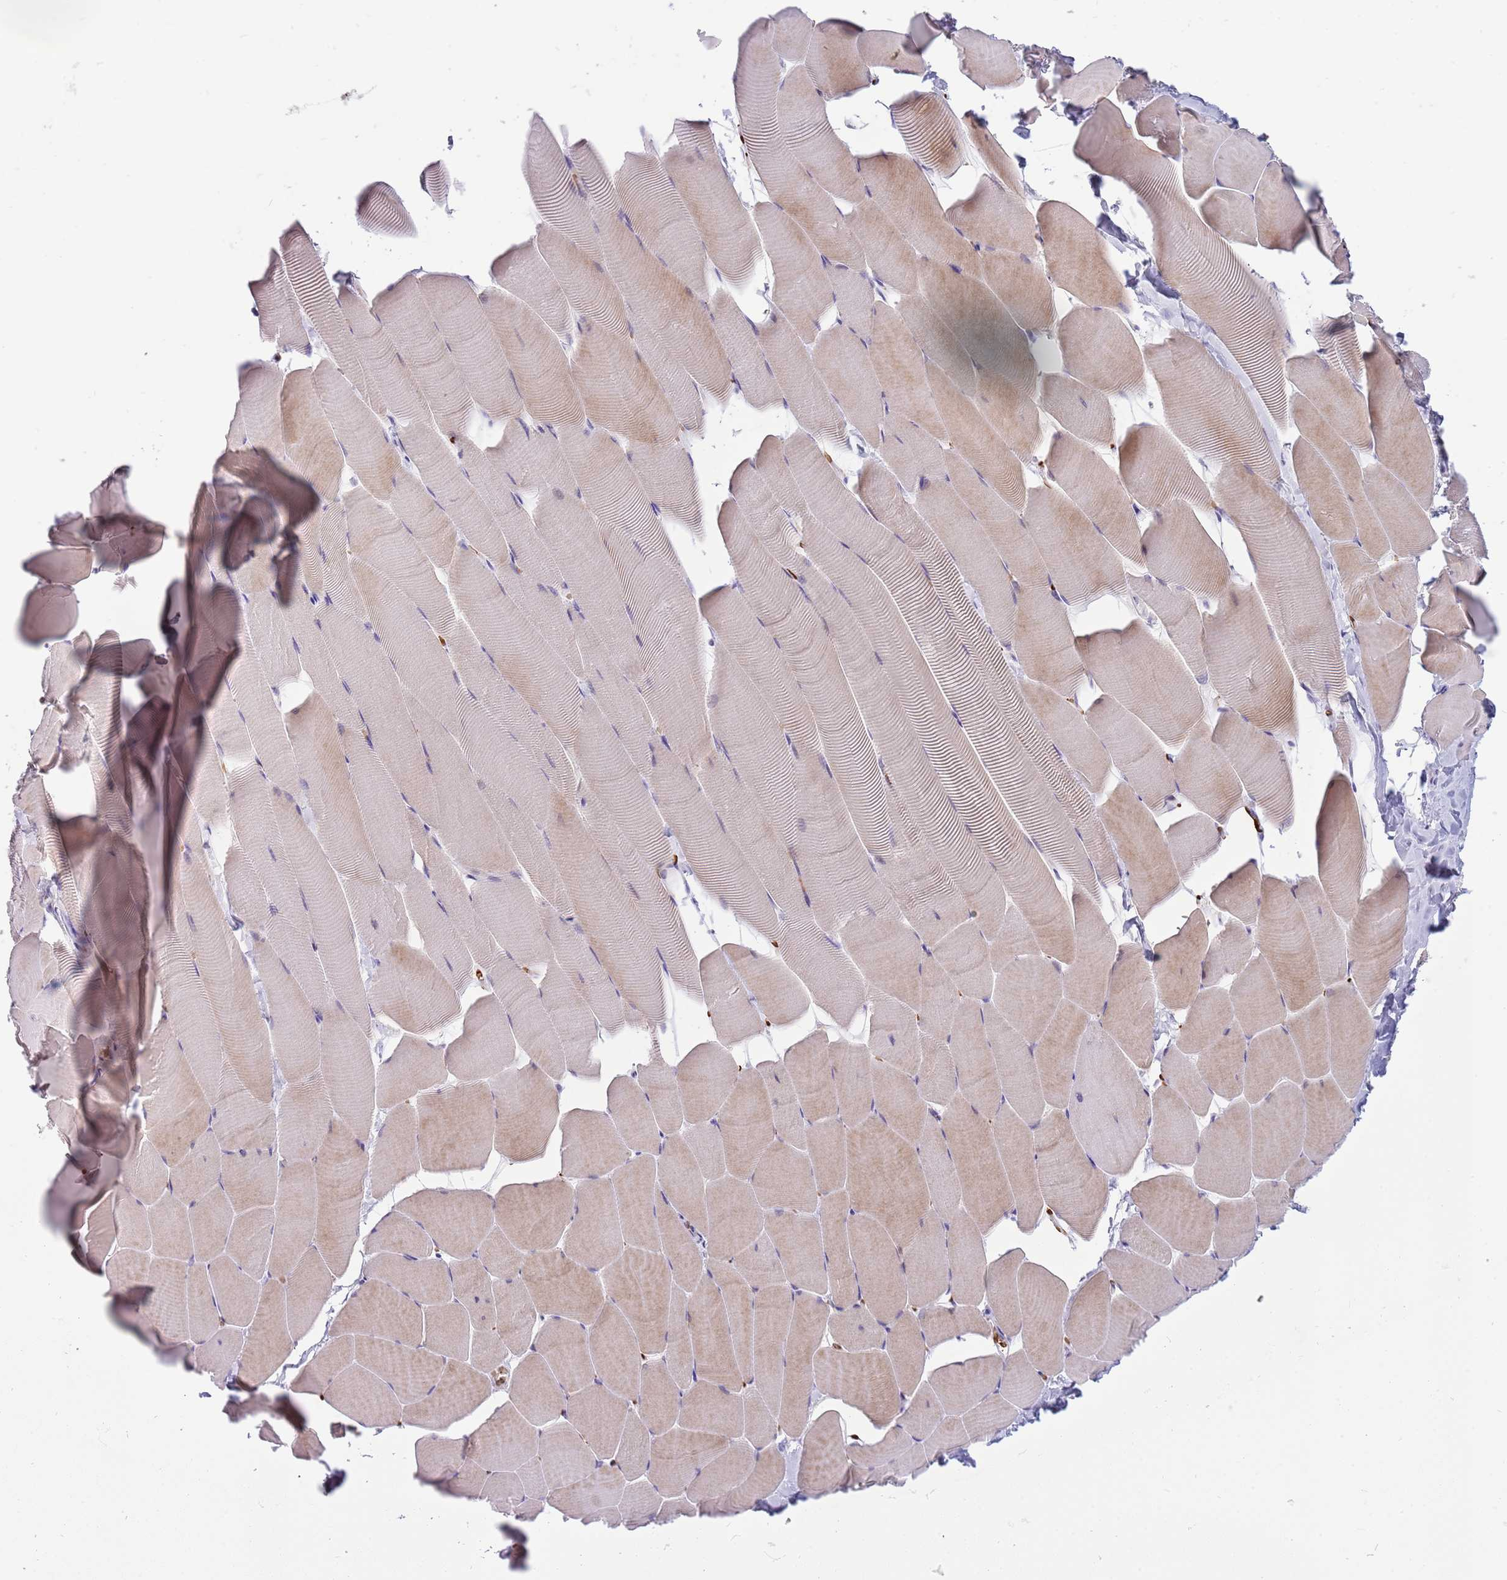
{"staining": {"intensity": "weak", "quantity": "25%-75%", "location": "cytoplasmic/membranous"}, "tissue": "skeletal muscle", "cell_type": "Myocytes", "image_type": "normal", "snomed": [{"axis": "morphology", "description": "Normal tissue, NOS"}, {"axis": "topography", "description": "Skeletal muscle"}], "caption": "Protein expression analysis of normal human skeletal muscle reveals weak cytoplasmic/membranous staining in approximately 25%-75% of myocytes.", "gene": "LYPD6B", "patient": {"sex": "male", "age": 25}}